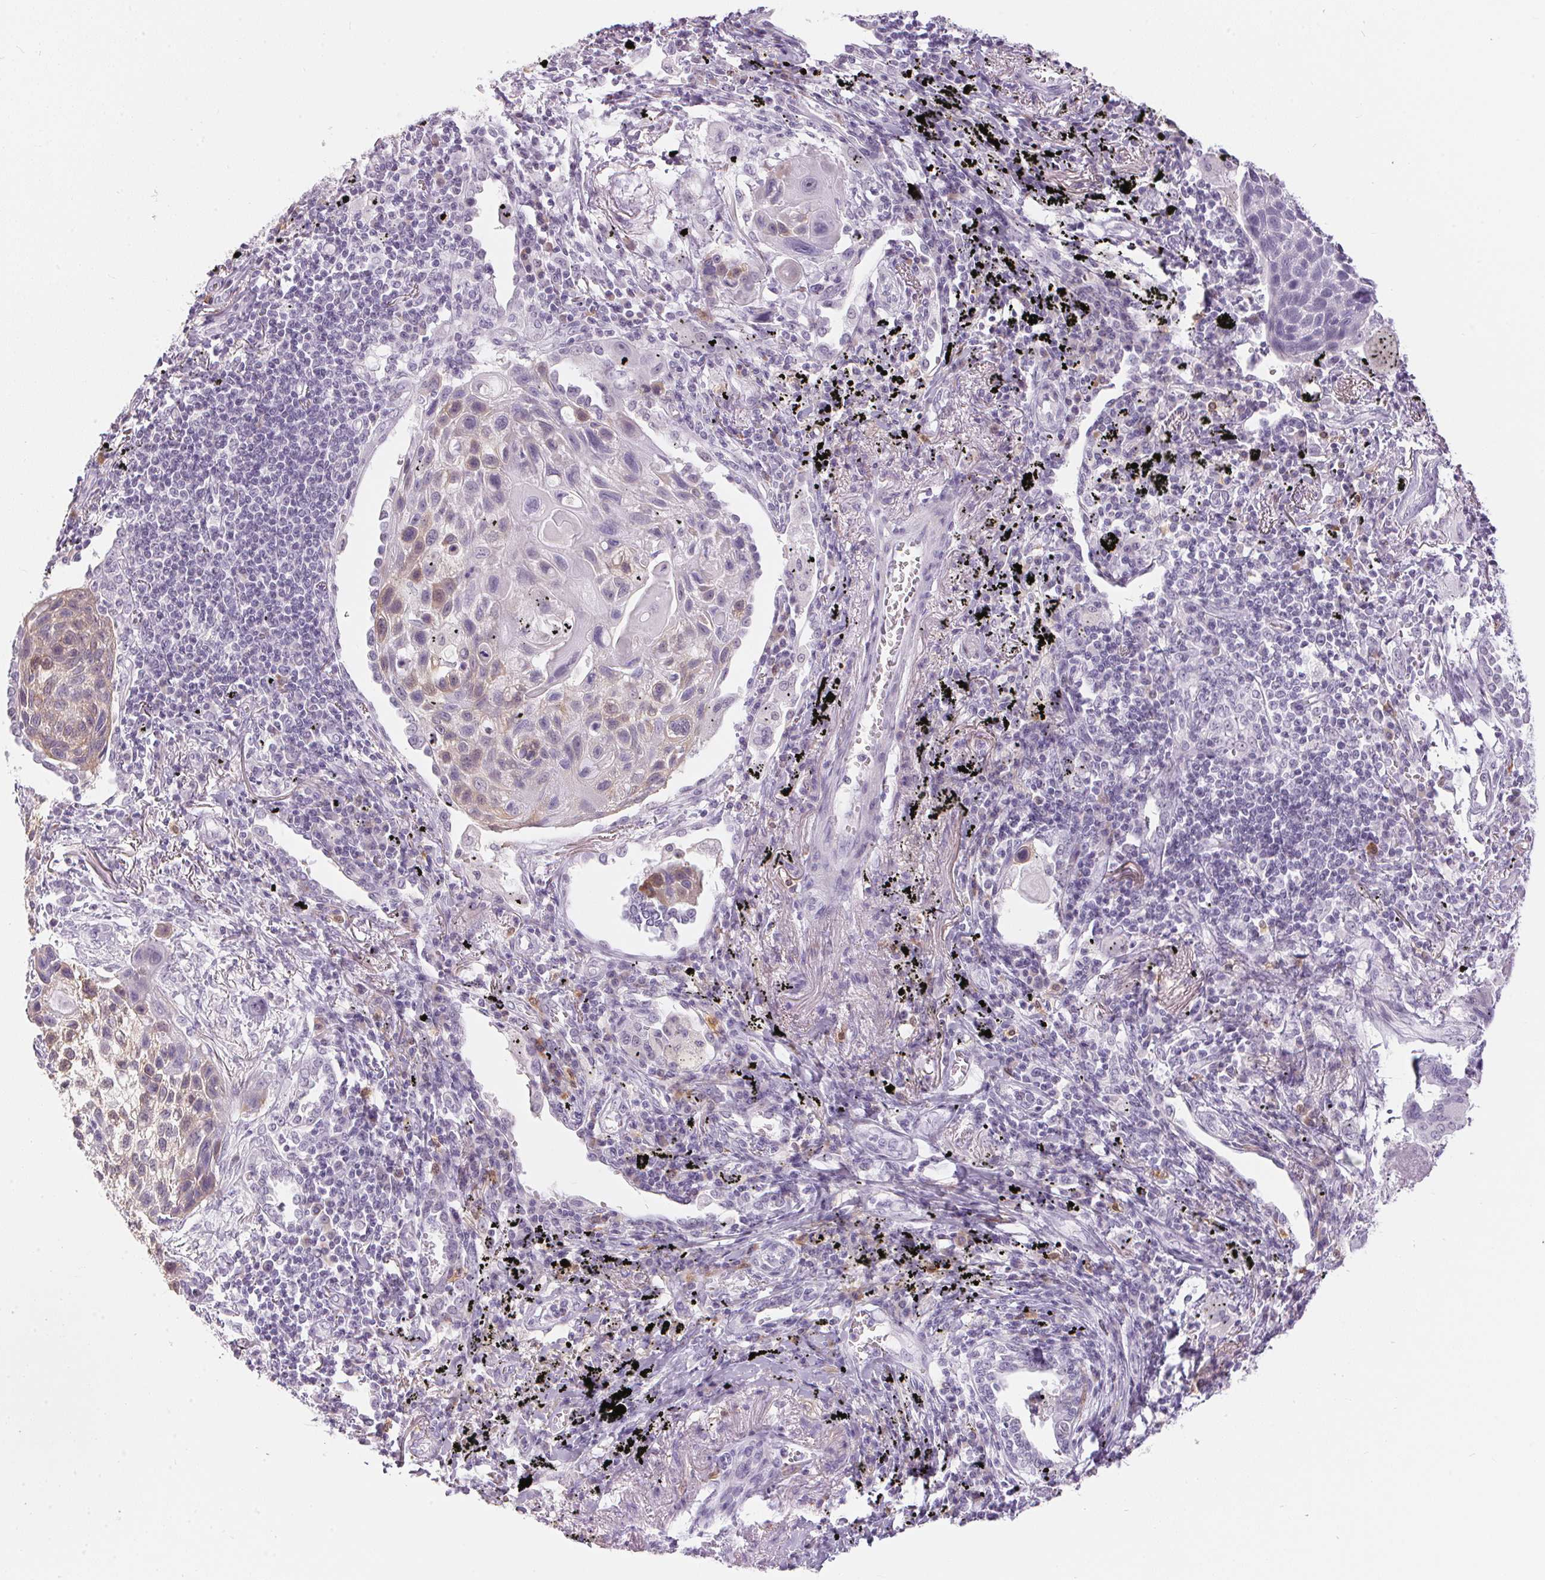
{"staining": {"intensity": "weak", "quantity": "<25%", "location": "cytoplasmic/membranous"}, "tissue": "lung cancer", "cell_type": "Tumor cells", "image_type": "cancer", "snomed": [{"axis": "morphology", "description": "Squamous cell carcinoma, NOS"}, {"axis": "topography", "description": "Lung"}], "caption": "Tumor cells show no significant expression in lung cancer.", "gene": "CADPS", "patient": {"sex": "male", "age": 78}}